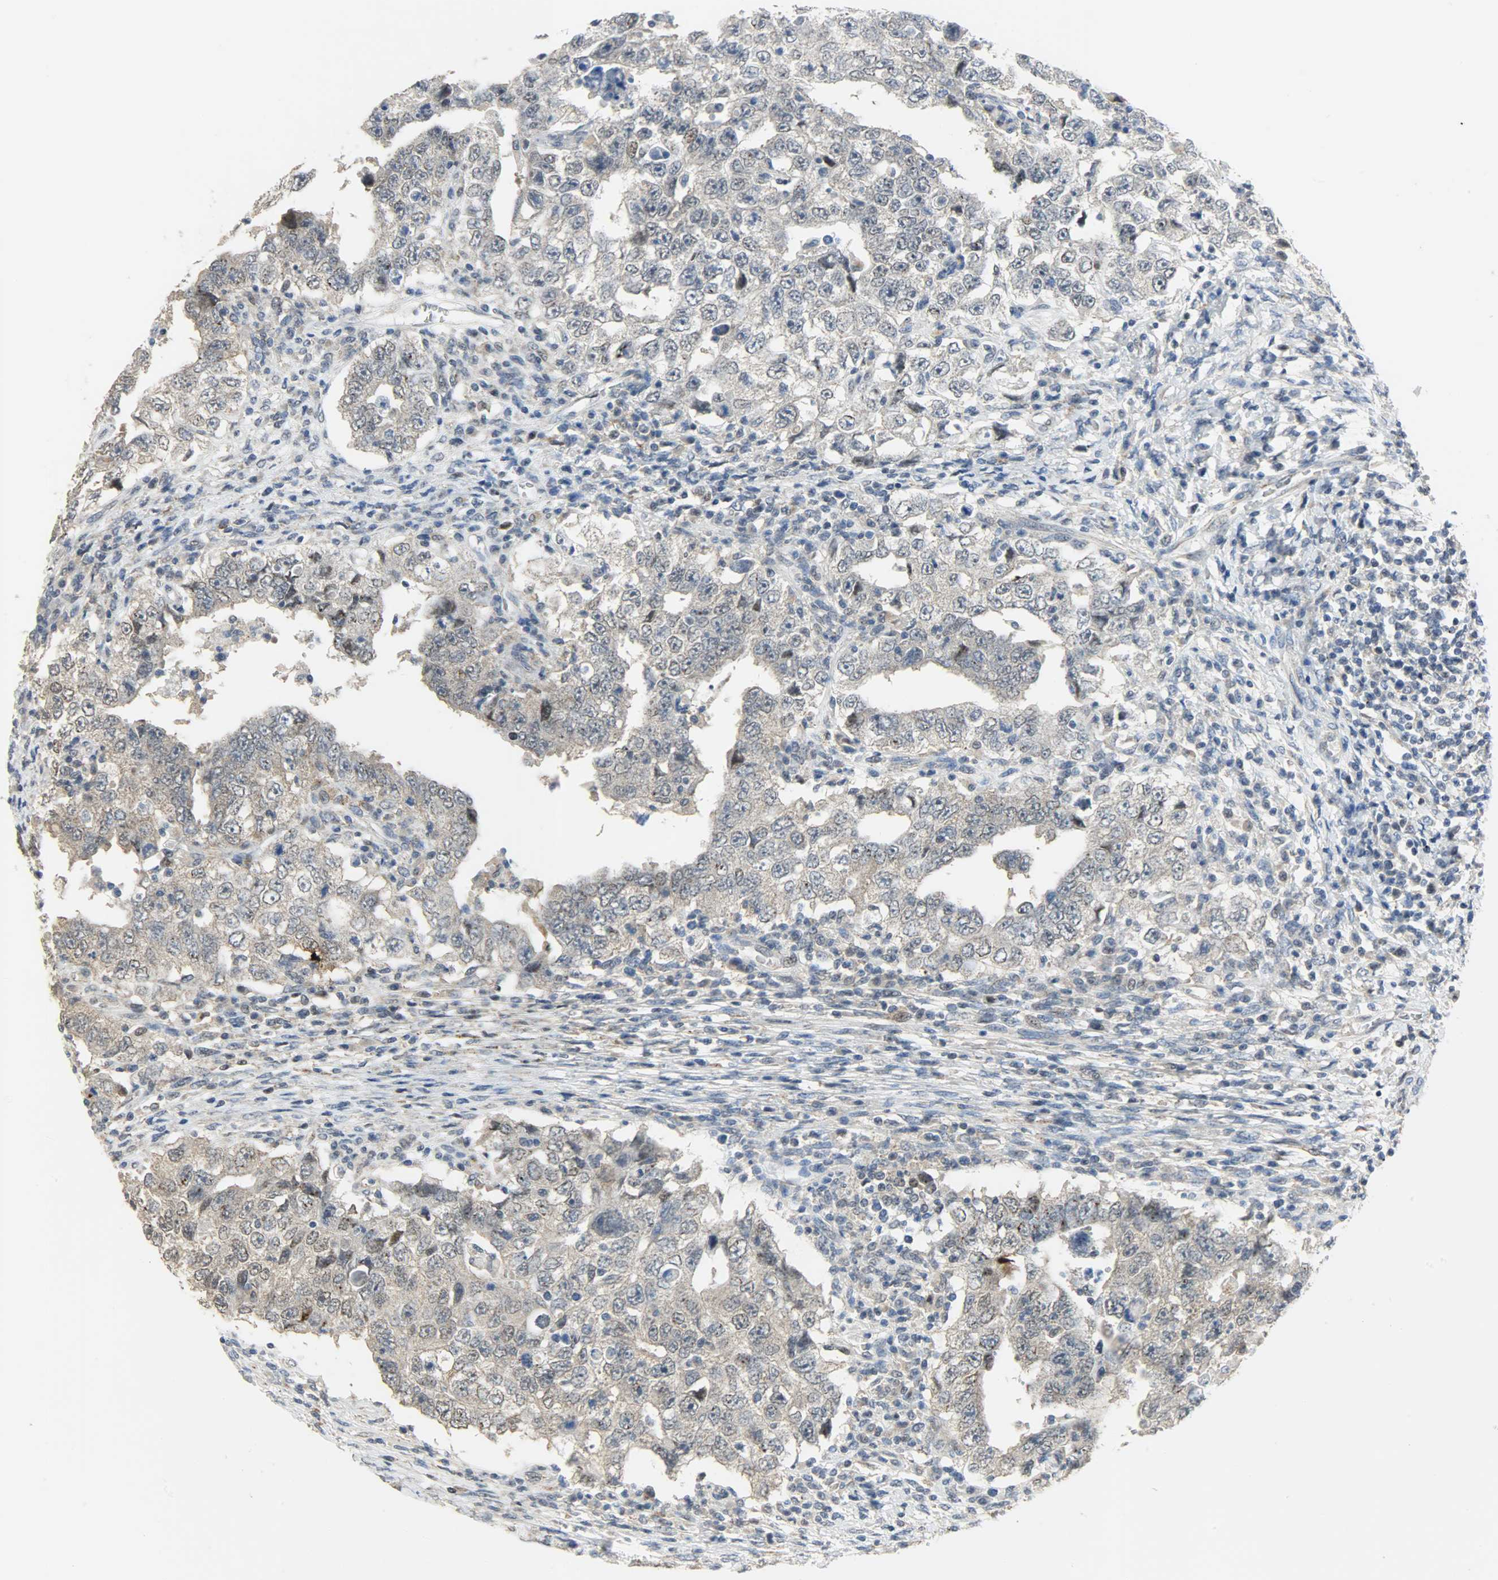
{"staining": {"intensity": "weak", "quantity": "<25%", "location": "cytoplasmic/membranous"}, "tissue": "testis cancer", "cell_type": "Tumor cells", "image_type": "cancer", "snomed": [{"axis": "morphology", "description": "Carcinoma, Embryonal, NOS"}, {"axis": "topography", "description": "Testis"}], "caption": "There is no significant positivity in tumor cells of embryonal carcinoma (testis).", "gene": "GIT2", "patient": {"sex": "male", "age": 26}}